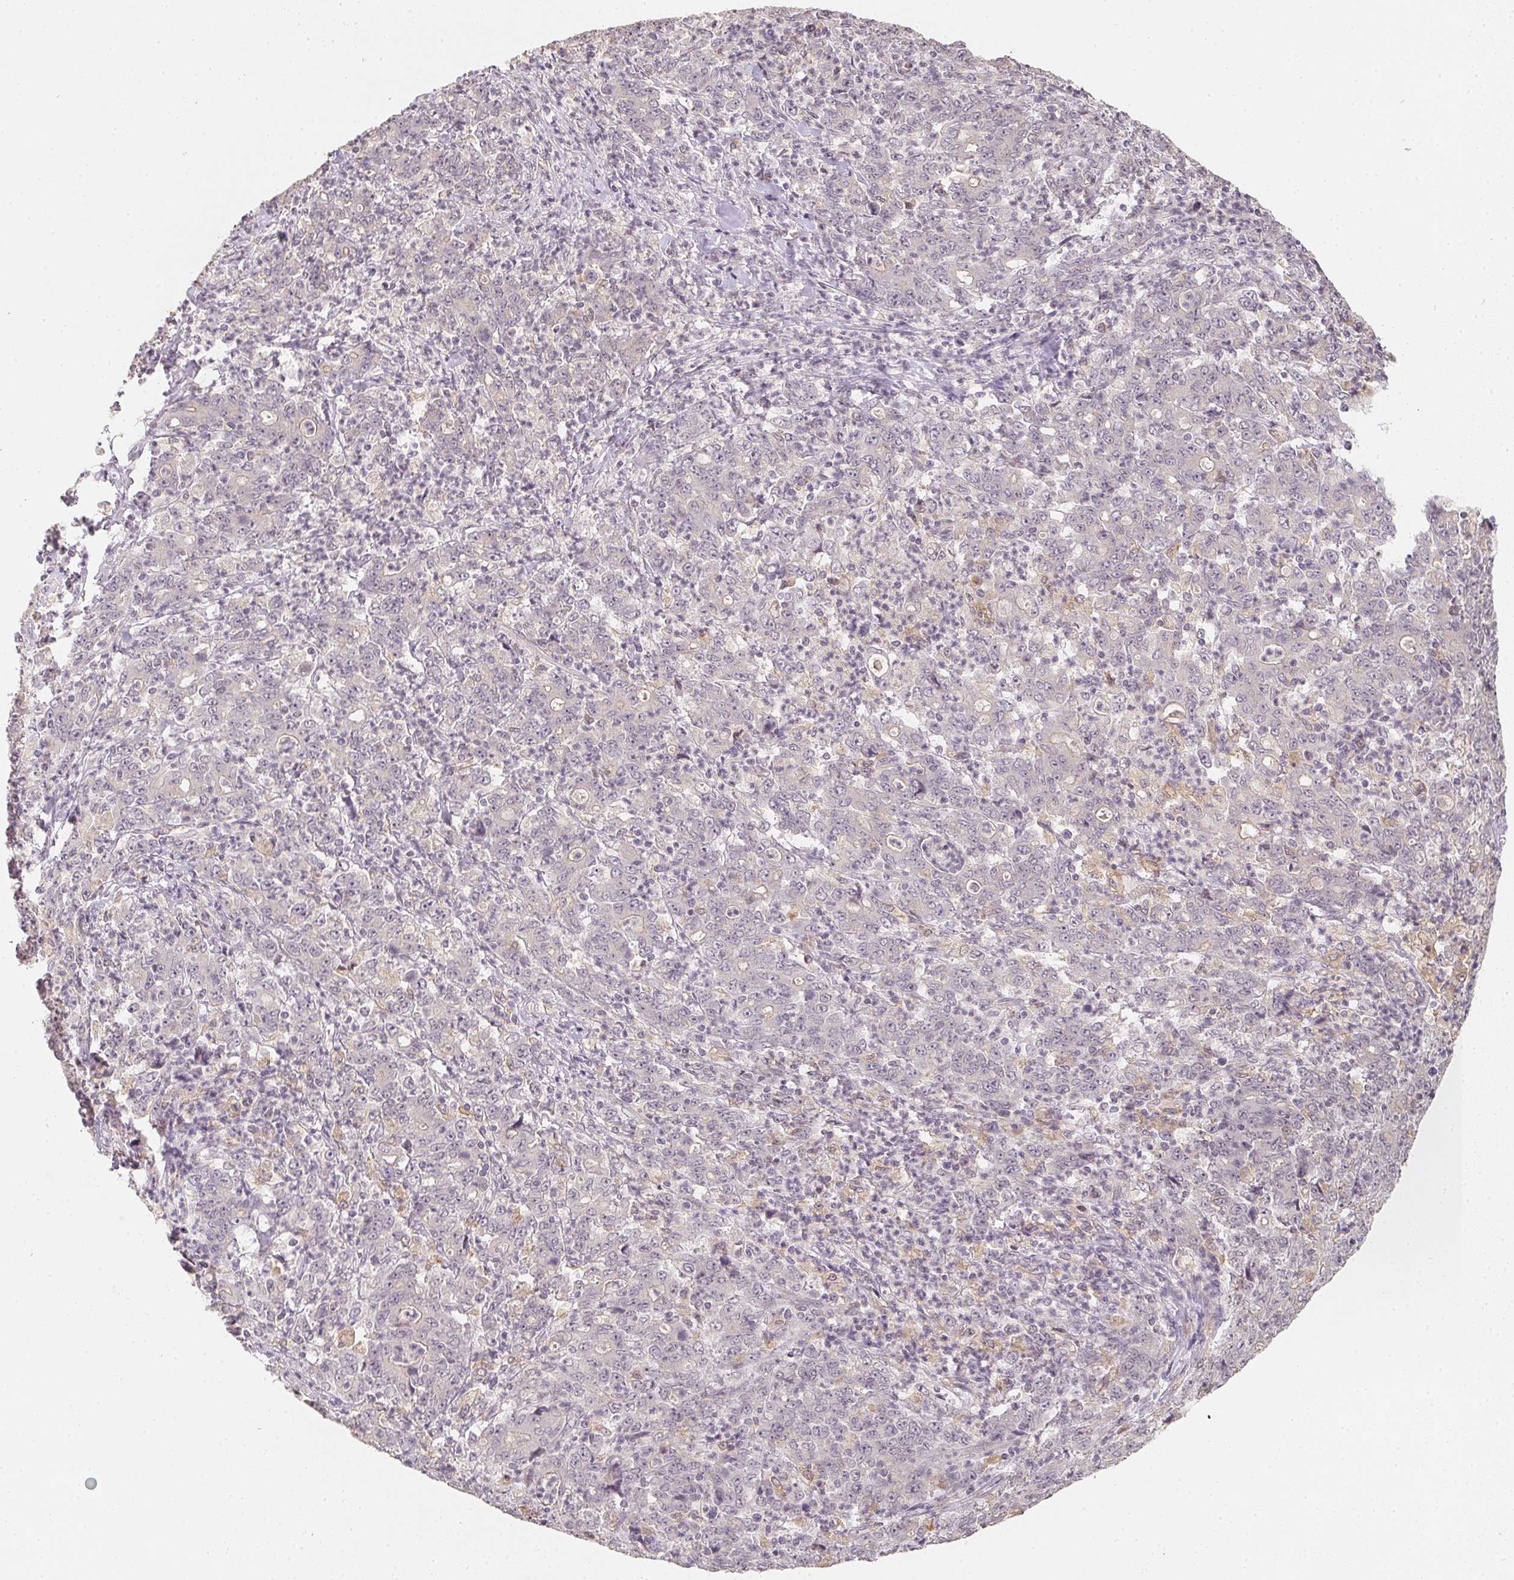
{"staining": {"intensity": "negative", "quantity": "none", "location": "none"}, "tissue": "stomach cancer", "cell_type": "Tumor cells", "image_type": "cancer", "snomed": [{"axis": "morphology", "description": "Adenocarcinoma, NOS"}, {"axis": "topography", "description": "Stomach, lower"}], "caption": "Protein analysis of adenocarcinoma (stomach) displays no significant expression in tumor cells.", "gene": "SOAT1", "patient": {"sex": "female", "age": 71}}